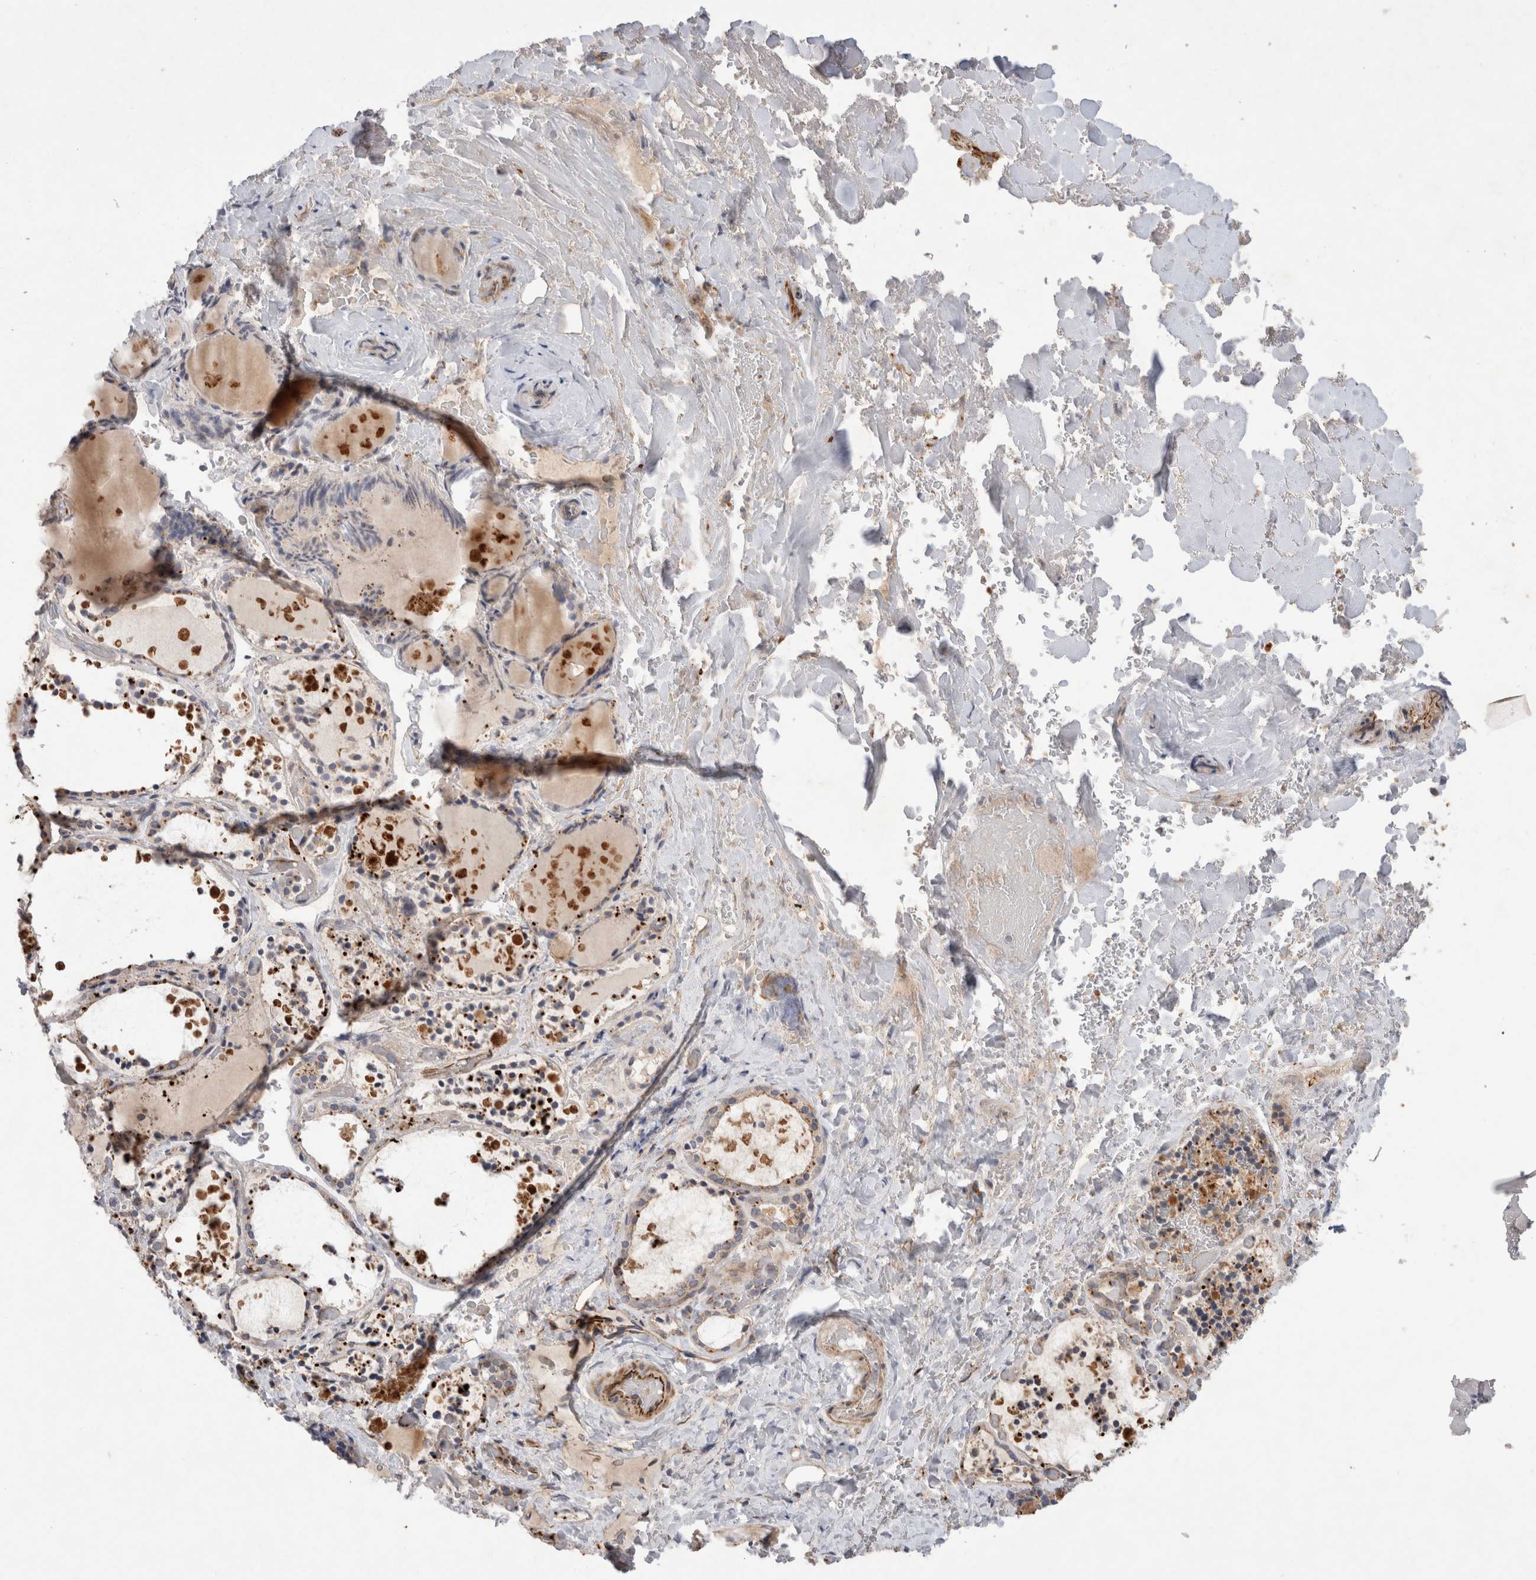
{"staining": {"intensity": "weak", "quantity": ">75%", "location": "cytoplasmic/membranous"}, "tissue": "thyroid gland", "cell_type": "Glandular cells", "image_type": "normal", "snomed": [{"axis": "morphology", "description": "Normal tissue, NOS"}, {"axis": "topography", "description": "Thyroid gland"}], "caption": "DAB (3,3'-diaminobenzidine) immunohistochemical staining of benign human thyroid gland demonstrates weak cytoplasmic/membranous protein positivity in approximately >75% of glandular cells.", "gene": "NMU", "patient": {"sex": "female", "age": 44}}